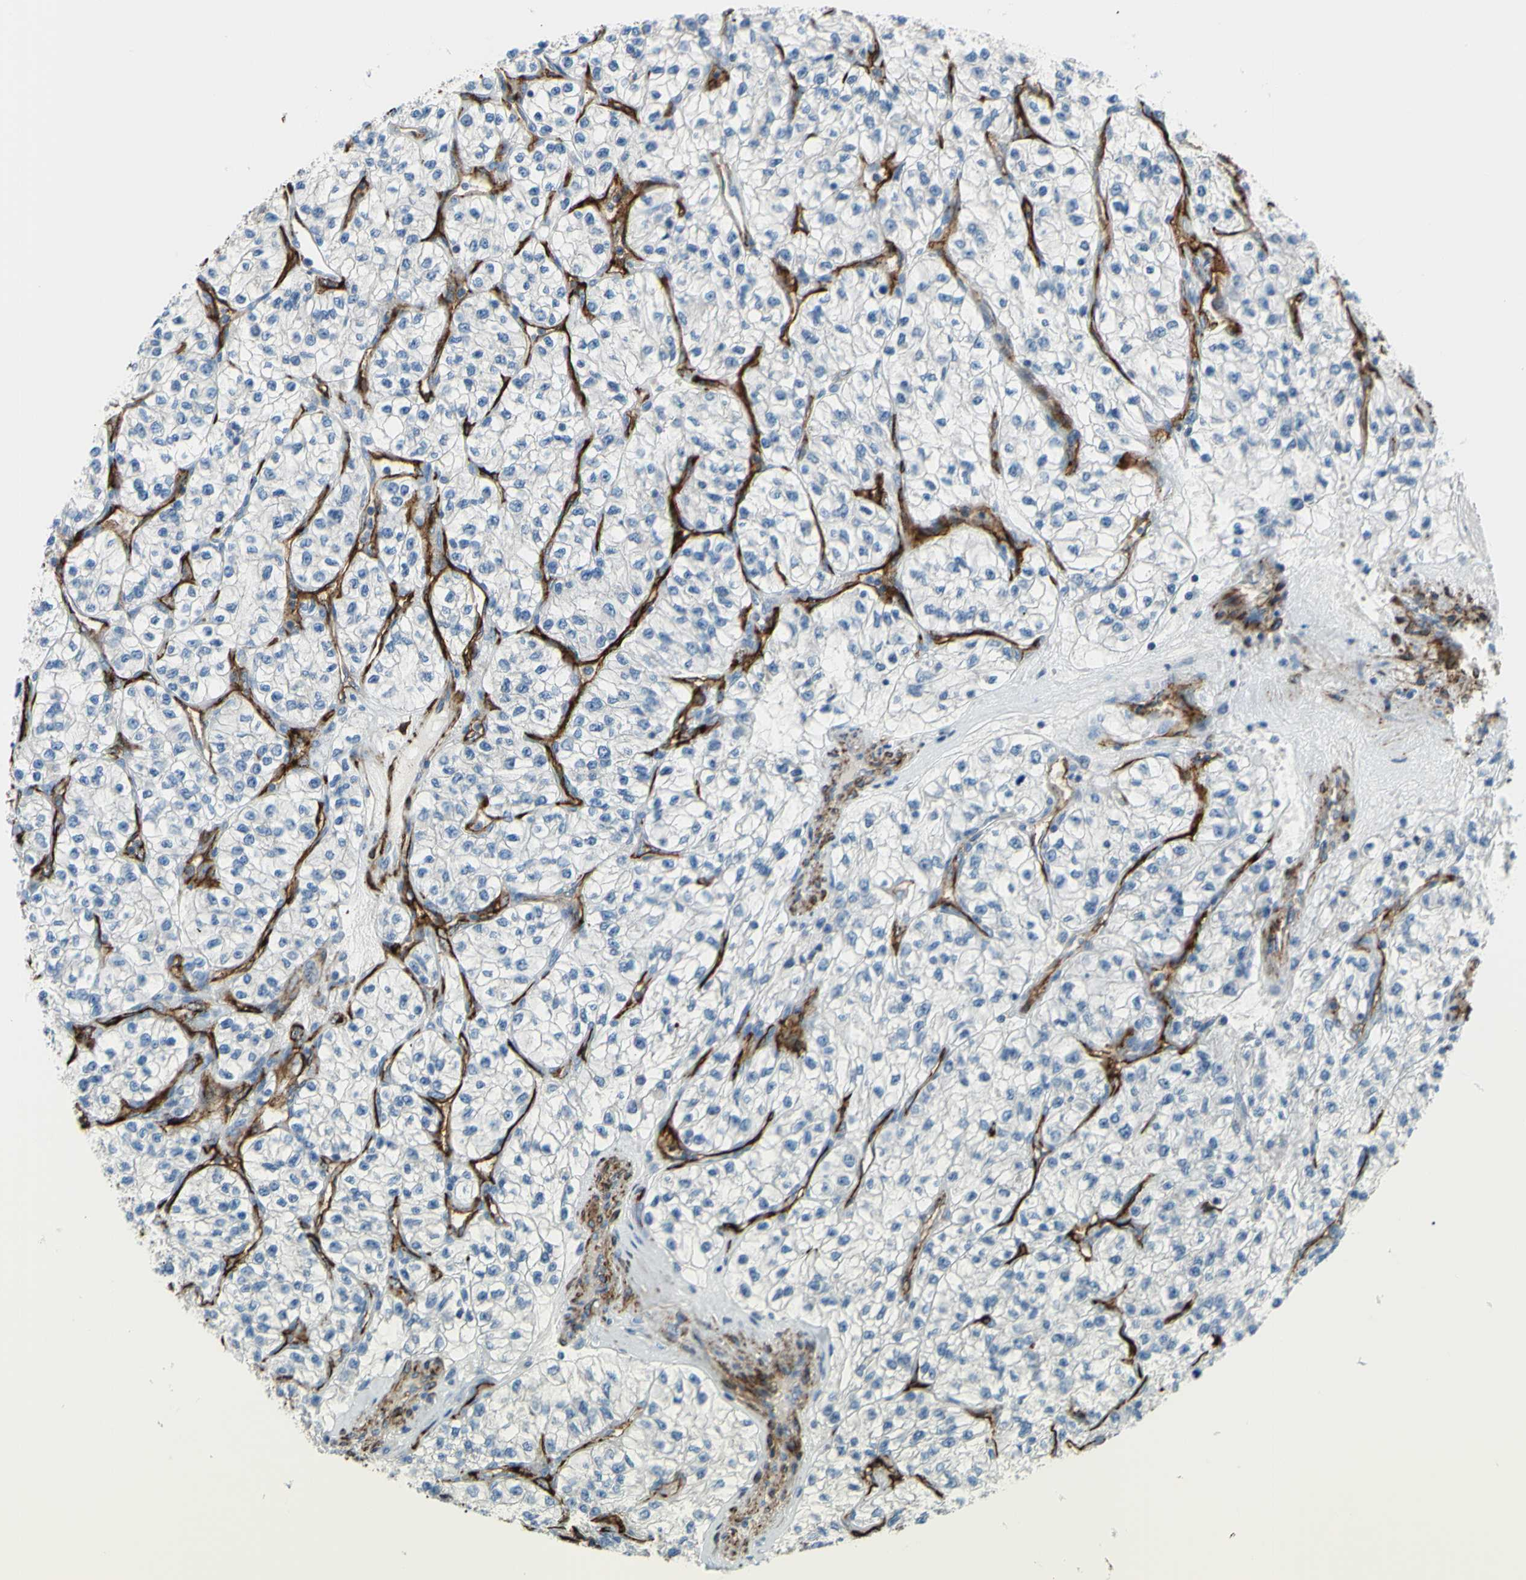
{"staining": {"intensity": "negative", "quantity": "none", "location": "none"}, "tissue": "renal cancer", "cell_type": "Tumor cells", "image_type": "cancer", "snomed": [{"axis": "morphology", "description": "Adenocarcinoma, NOS"}, {"axis": "topography", "description": "Kidney"}], "caption": "There is no significant positivity in tumor cells of adenocarcinoma (renal).", "gene": "PRRG2", "patient": {"sex": "female", "age": 57}}